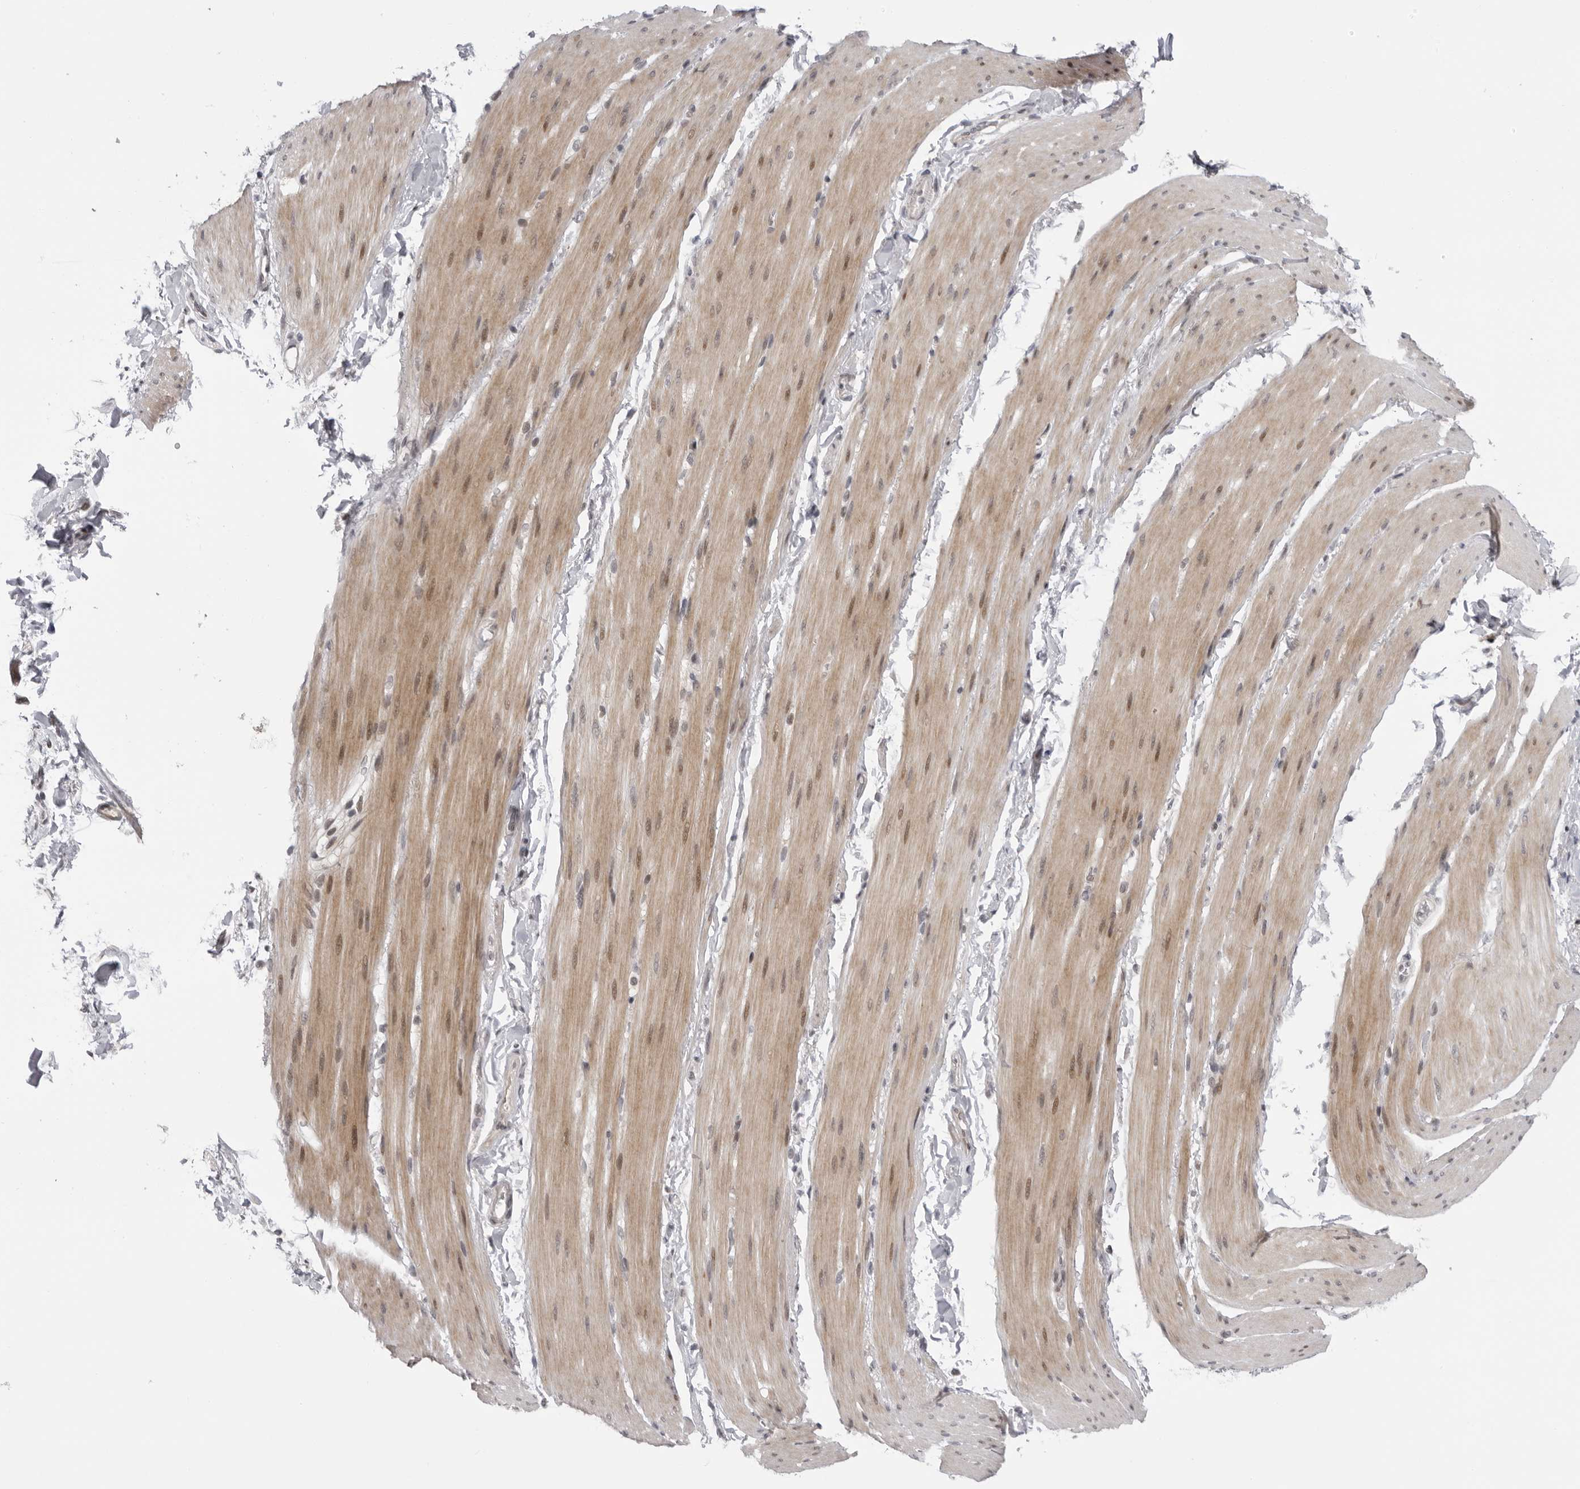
{"staining": {"intensity": "moderate", "quantity": "25%-75%", "location": "cytoplasmic/membranous,nuclear"}, "tissue": "smooth muscle", "cell_type": "Smooth muscle cells", "image_type": "normal", "snomed": [{"axis": "morphology", "description": "Normal tissue, NOS"}, {"axis": "topography", "description": "Smooth muscle"}, {"axis": "topography", "description": "Small intestine"}], "caption": "Moderate cytoplasmic/membranous,nuclear staining for a protein is present in approximately 25%-75% of smooth muscle cells of unremarkable smooth muscle using immunohistochemistry (IHC).", "gene": "ALPK2", "patient": {"sex": "female", "age": 84}}